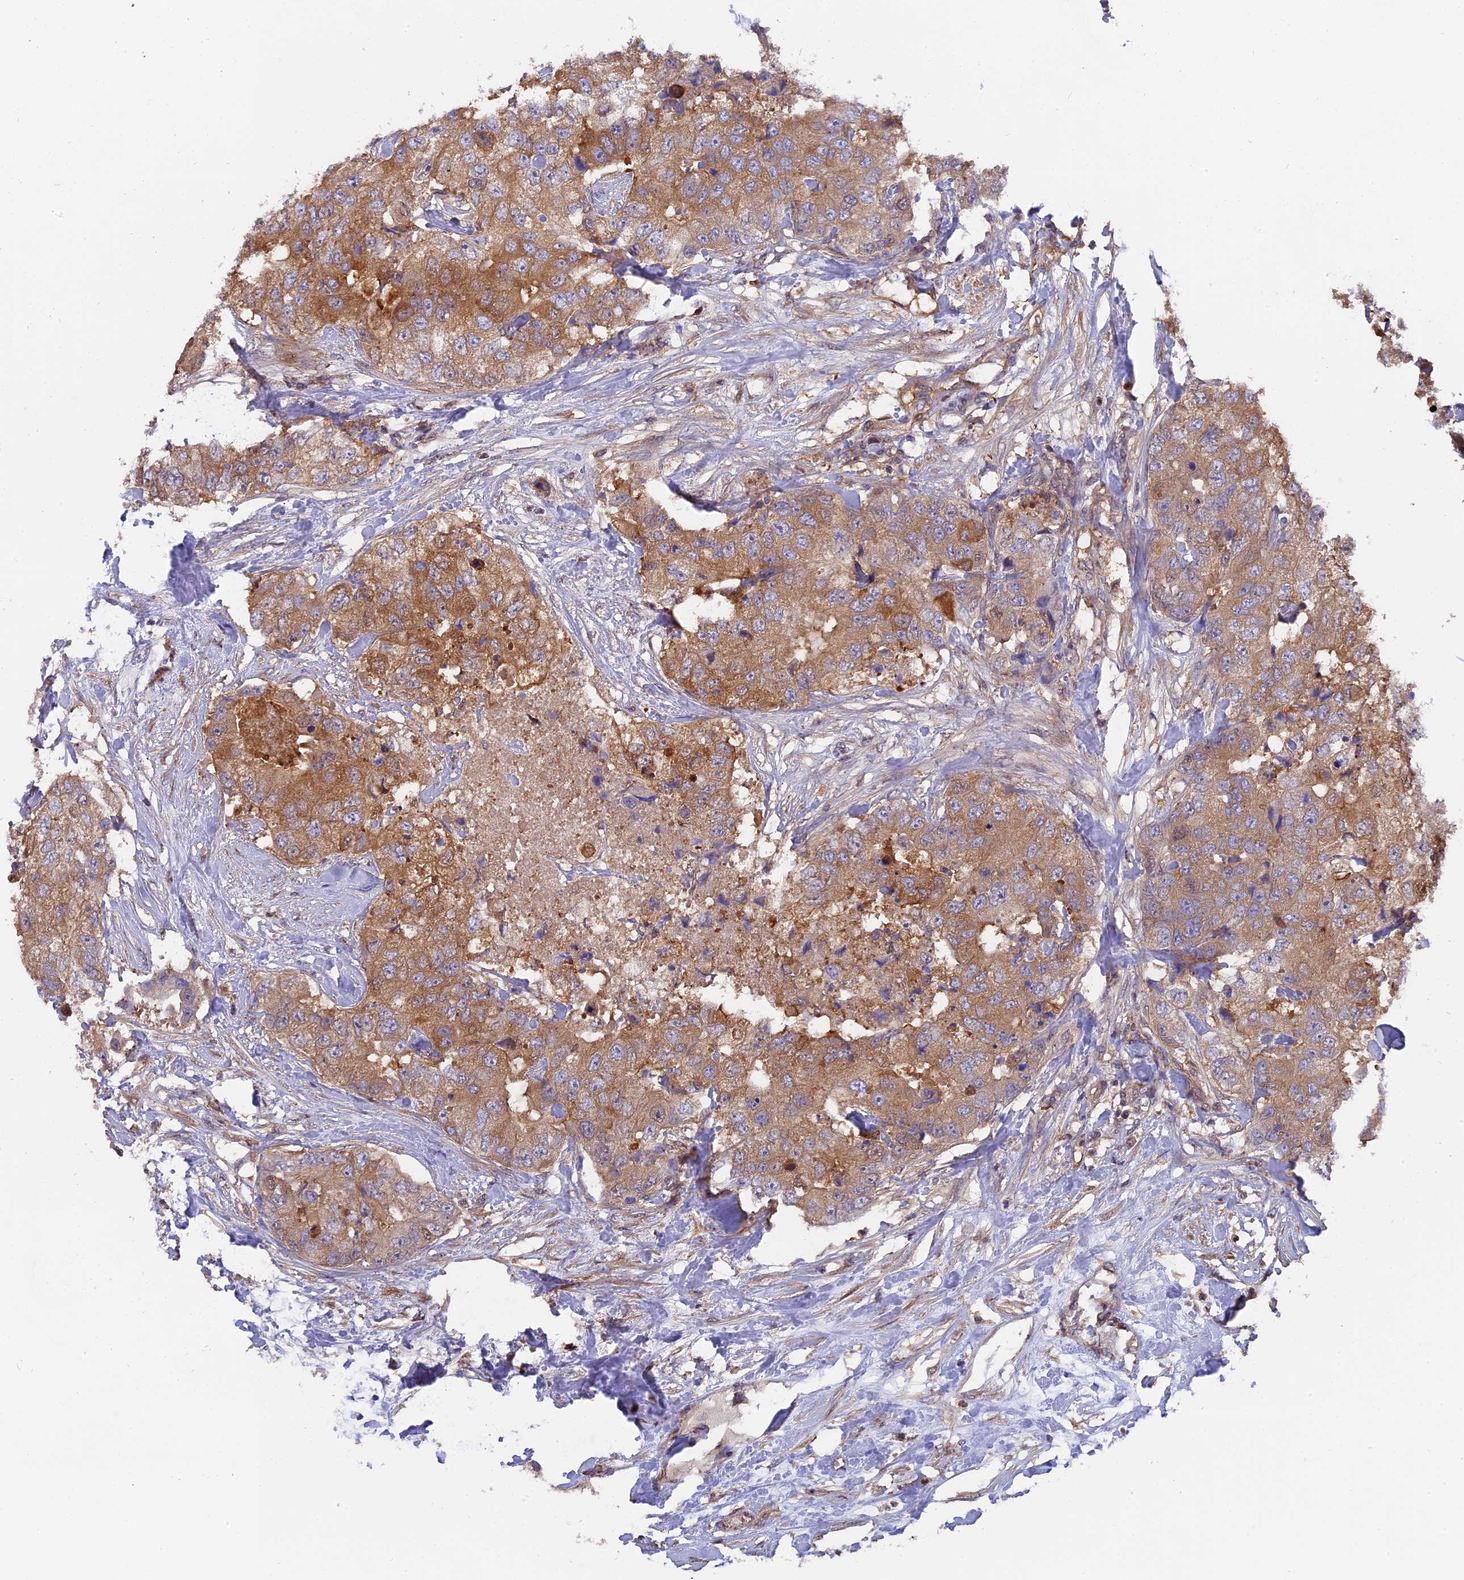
{"staining": {"intensity": "moderate", "quantity": ">75%", "location": "cytoplasmic/membranous"}, "tissue": "breast cancer", "cell_type": "Tumor cells", "image_type": "cancer", "snomed": [{"axis": "morphology", "description": "Duct carcinoma"}, {"axis": "topography", "description": "Breast"}], "caption": "Brown immunohistochemical staining in human breast cancer (invasive ductal carcinoma) displays moderate cytoplasmic/membranous positivity in about >75% of tumor cells.", "gene": "FAM118B", "patient": {"sex": "female", "age": 62}}